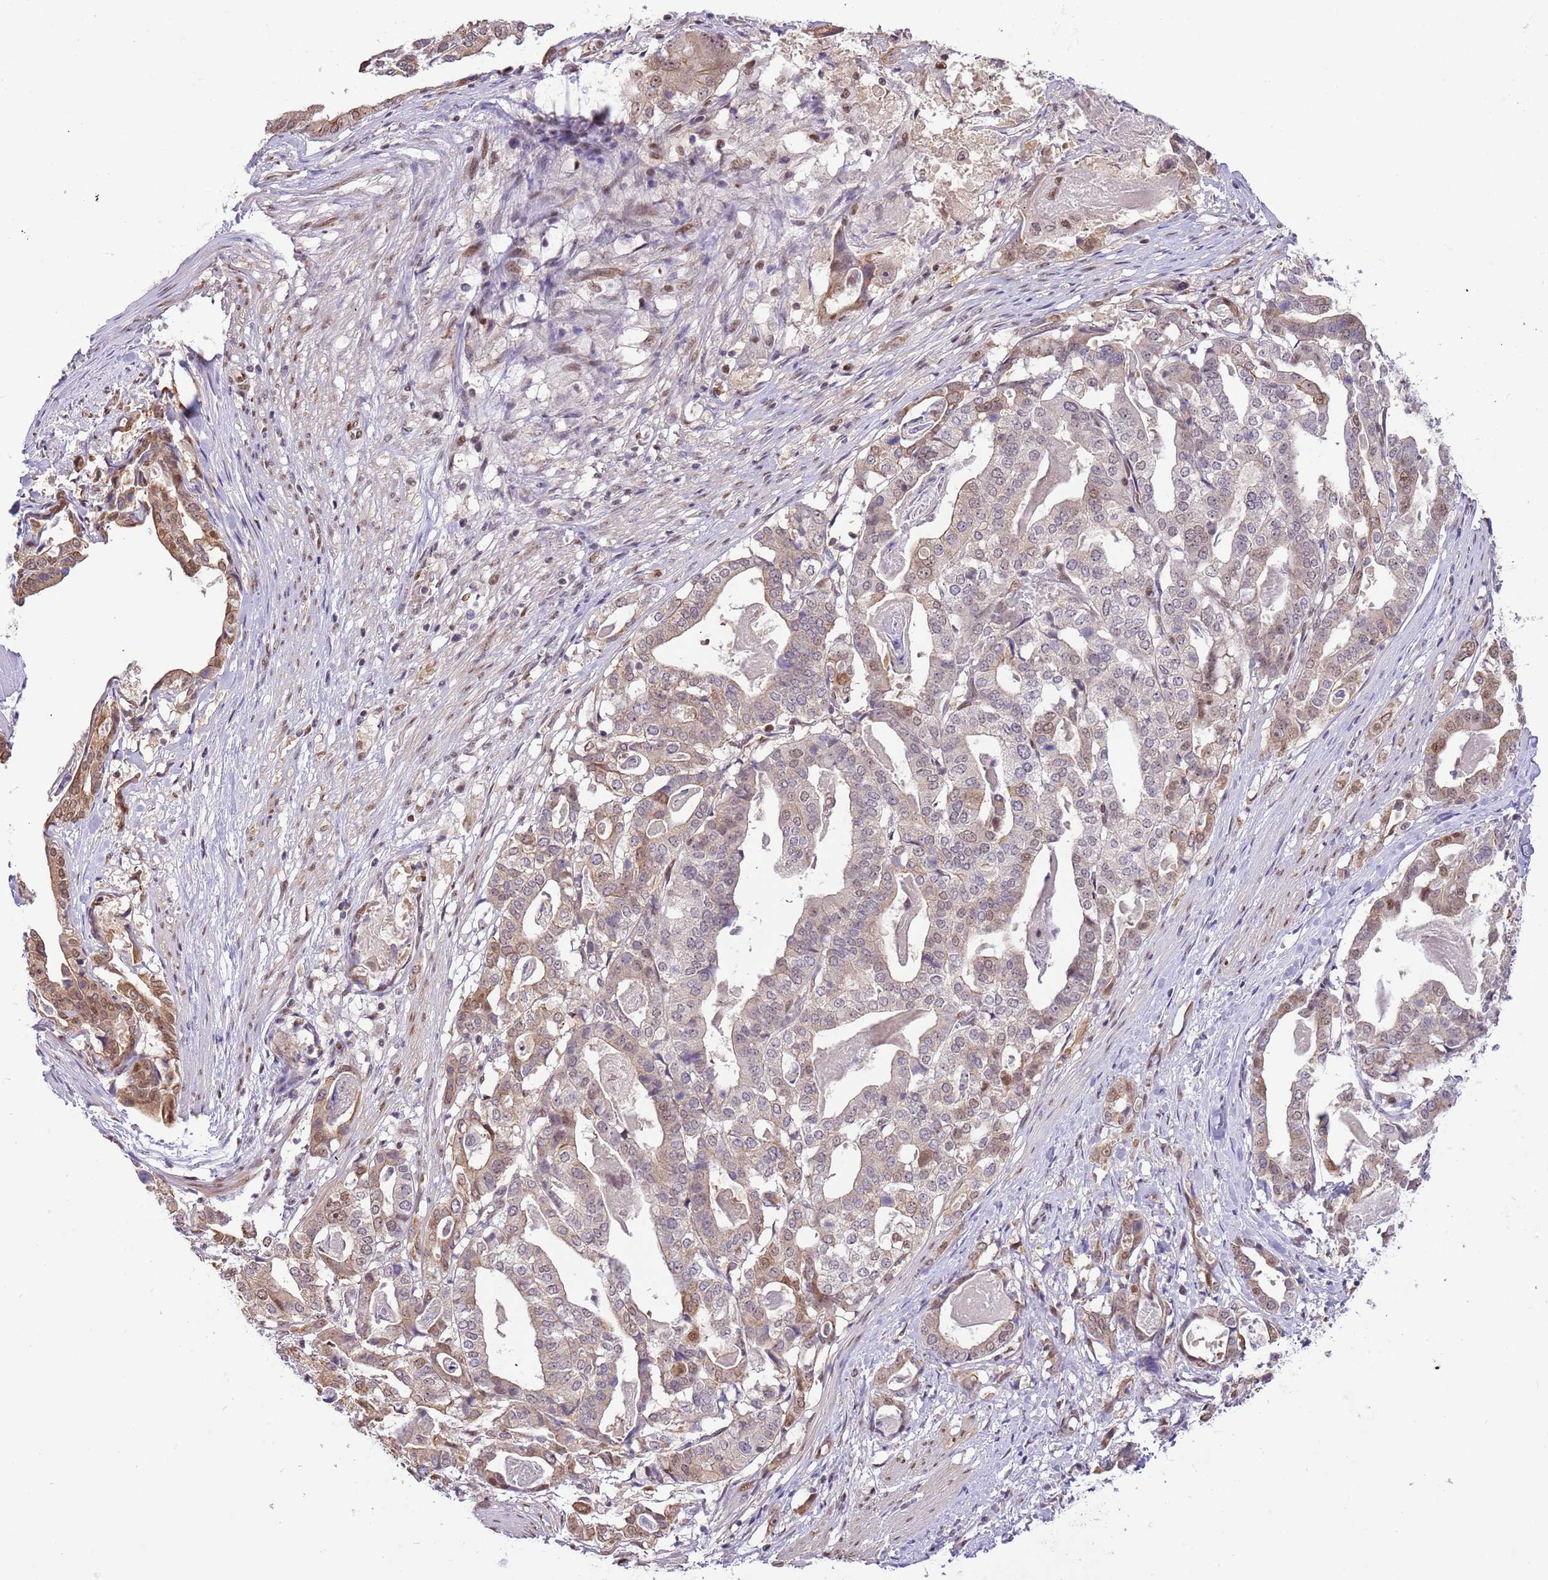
{"staining": {"intensity": "moderate", "quantity": "25%-75%", "location": "cytoplasmic/membranous,nuclear"}, "tissue": "stomach cancer", "cell_type": "Tumor cells", "image_type": "cancer", "snomed": [{"axis": "morphology", "description": "Adenocarcinoma, NOS"}, {"axis": "topography", "description": "Stomach"}], "caption": "About 25%-75% of tumor cells in human adenocarcinoma (stomach) display moderate cytoplasmic/membranous and nuclear protein staining as visualized by brown immunohistochemical staining.", "gene": "RFK", "patient": {"sex": "male", "age": 48}}